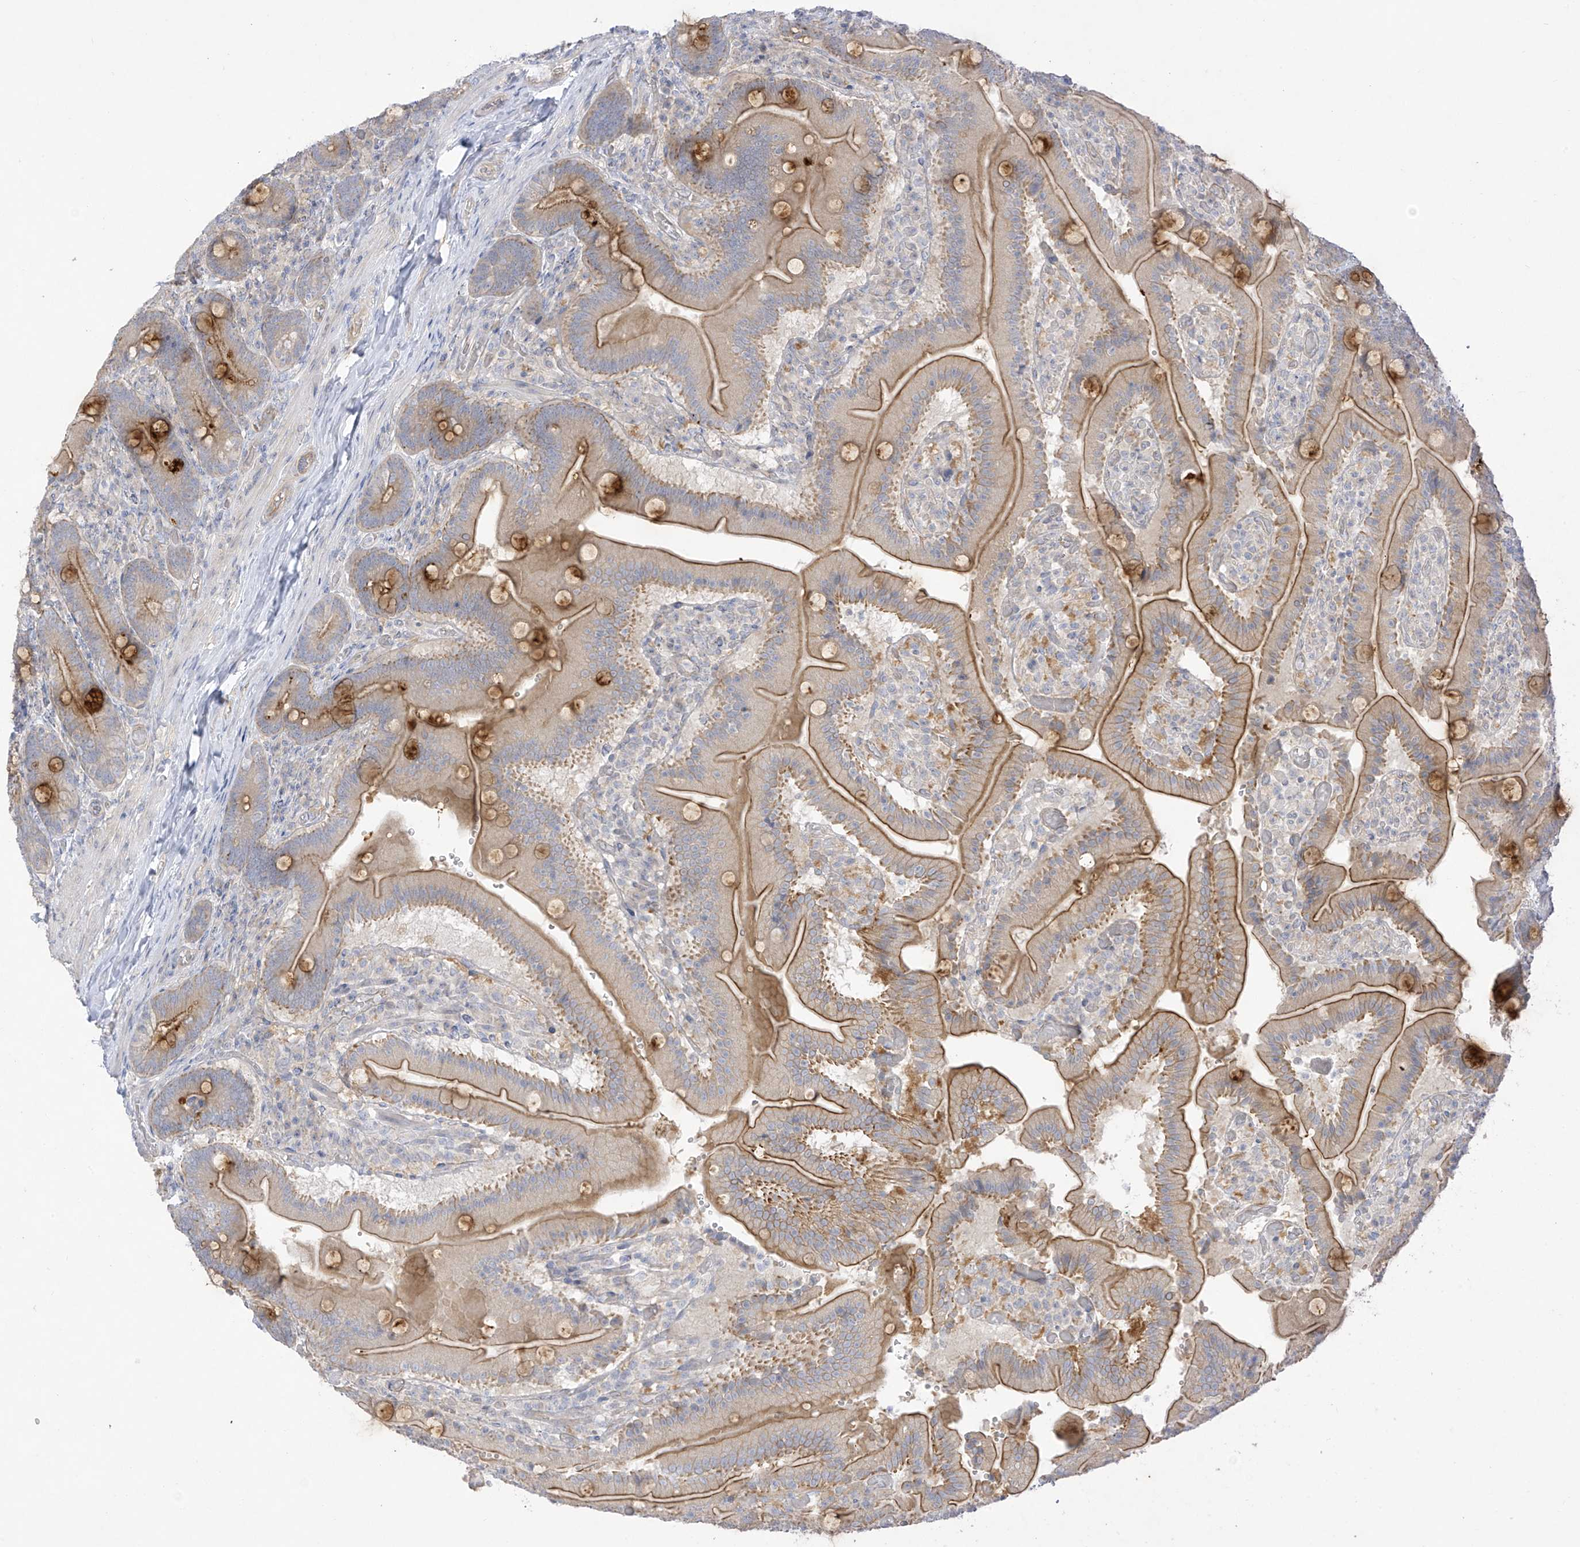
{"staining": {"intensity": "strong", "quantity": "25%-75%", "location": "cytoplasmic/membranous"}, "tissue": "duodenum", "cell_type": "Glandular cells", "image_type": "normal", "snomed": [{"axis": "morphology", "description": "Normal tissue, NOS"}, {"axis": "topography", "description": "Duodenum"}], "caption": "High-power microscopy captured an immunohistochemistry photomicrograph of normal duodenum, revealing strong cytoplasmic/membranous staining in approximately 25%-75% of glandular cells.", "gene": "EIPR1", "patient": {"sex": "female", "age": 62}}